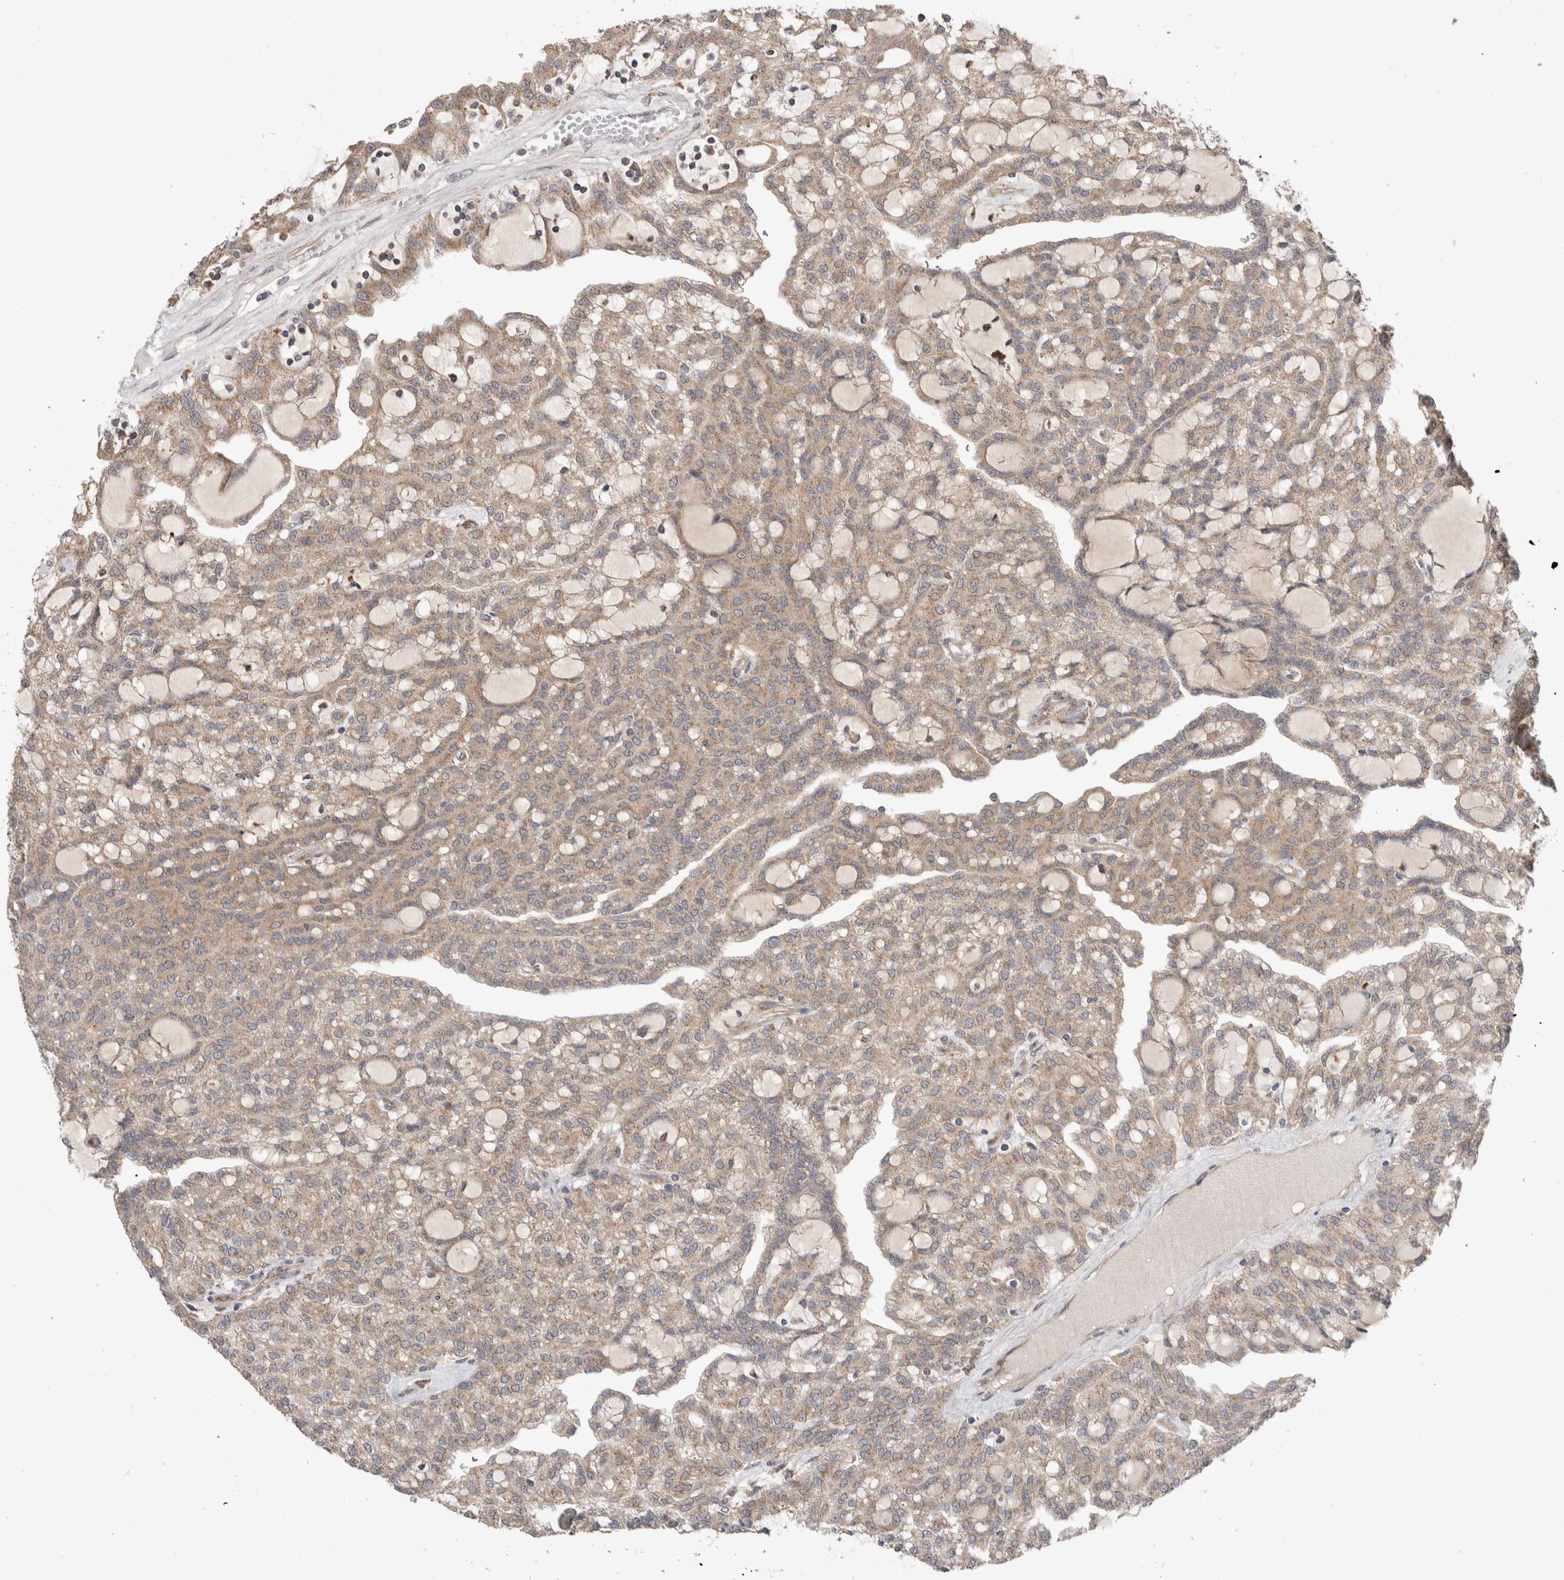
{"staining": {"intensity": "weak", "quantity": ">75%", "location": "cytoplasmic/membranous"}, "tissue": "renal cancer", "cell_type": "Tumor cells", "image_type": "cancer", "snomed": [{"axis": "morphology", "description": "Adenocarcinoma, NOS"}, {"axis": "topography", "description": "Kidney"}], "caption": "Immunohistochemistry image of neoplastic tissue: human renal cancer stained using immunohistochemistry displays low levels of weak protein expression localized specifically in the cytoplasmic/membranous of tumor cells, appearing as a cytoplasmic/membranous brown color.", "gene": "TRIM5", "patient": {"sex": "male", "age": 63}}